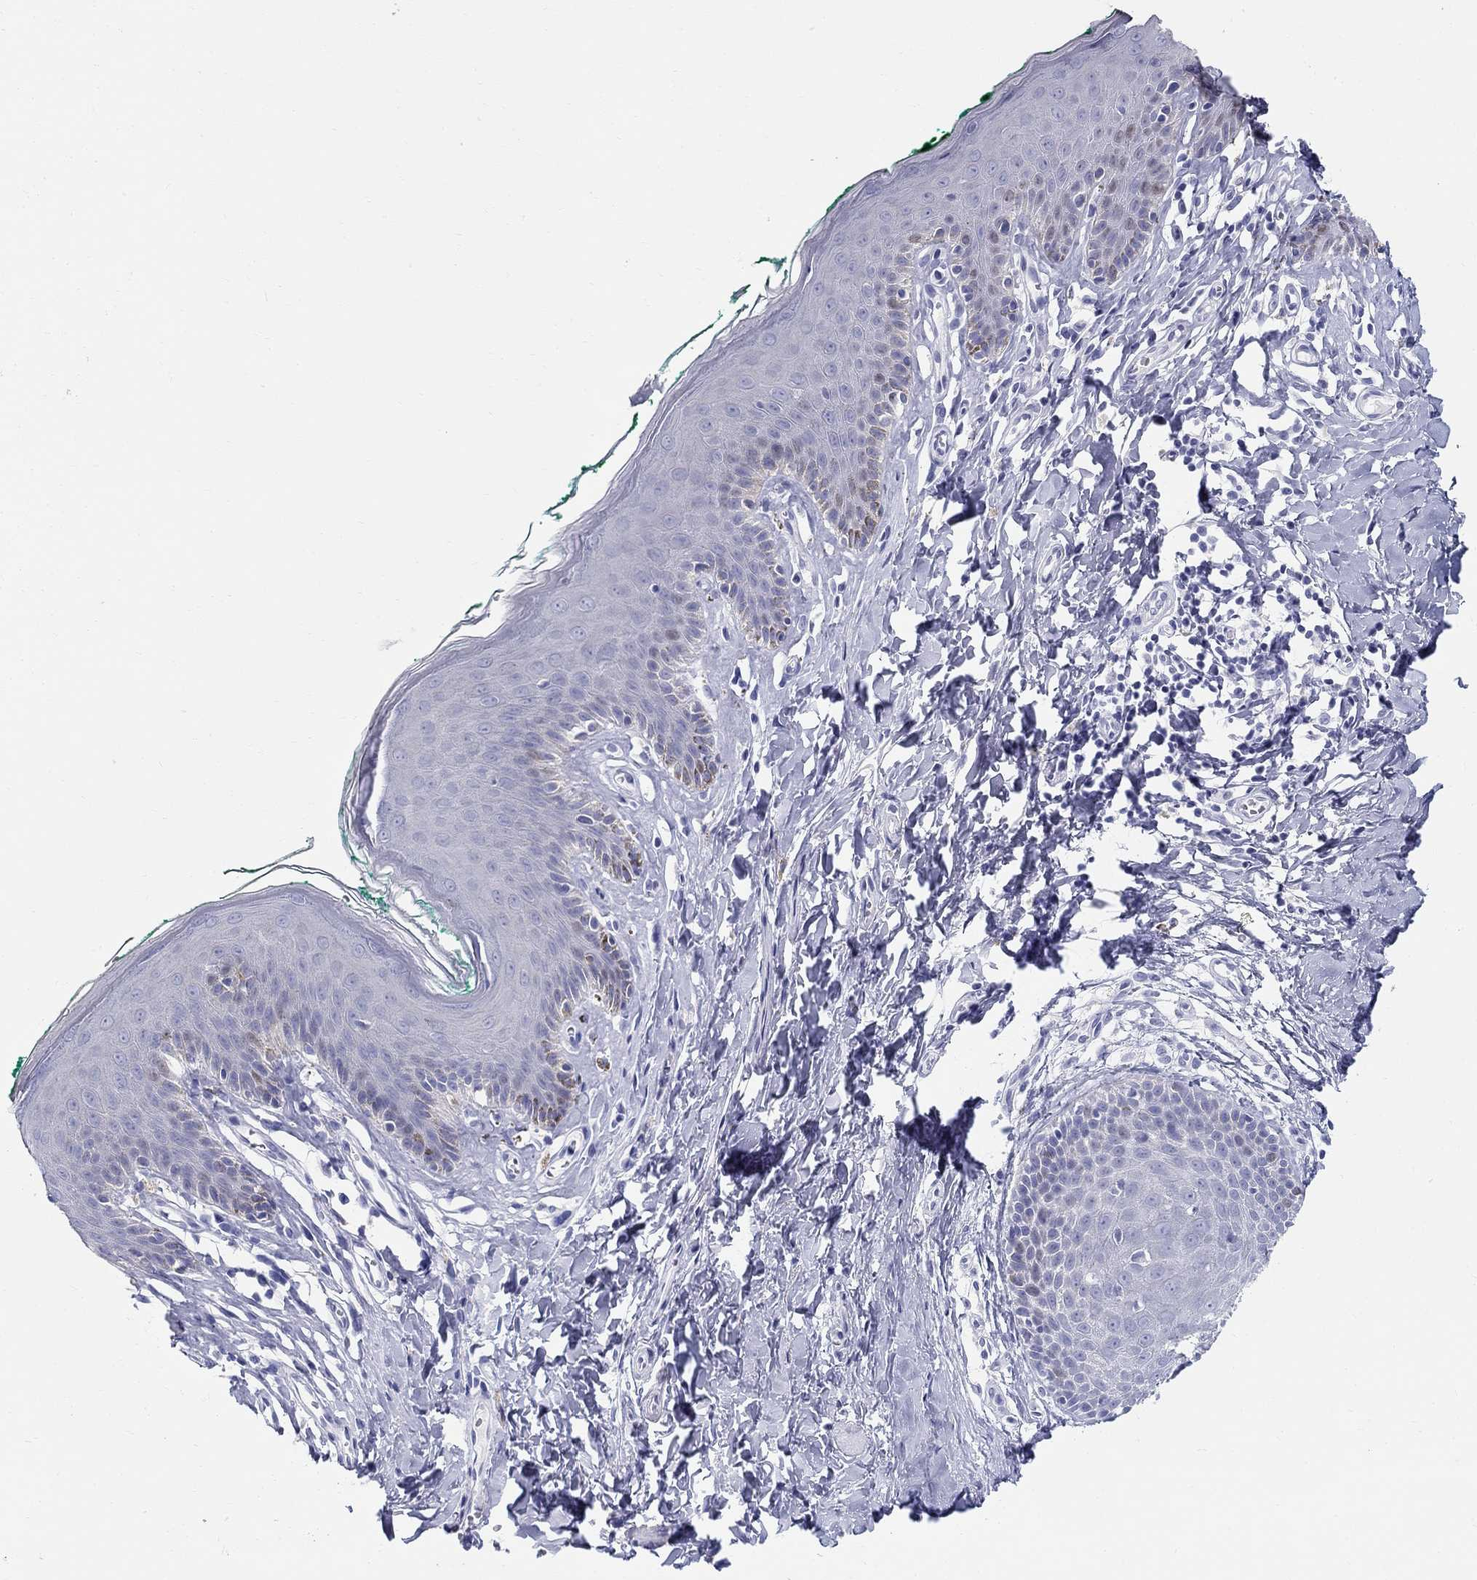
{"staining": {"intensity": "negative", "quantity": "none", "location": "none"}, "tissue": "skin", "cell_type": "Epidermal cells", "image_type": "normal", "snomed": [{"axis": "morphology", "description": "Normal tissue, NOS"}, {"axis": "topography", "description": "Vulva"}], "caption": "The image displays no staining of epidermal cells in benign skin. (DAB (3,3'-diaminobenzidine) immunohistochemistry with hematoxylin counter stain).", "gene": "LAMP5", "patient": {"sex": "female", "age": 66}}